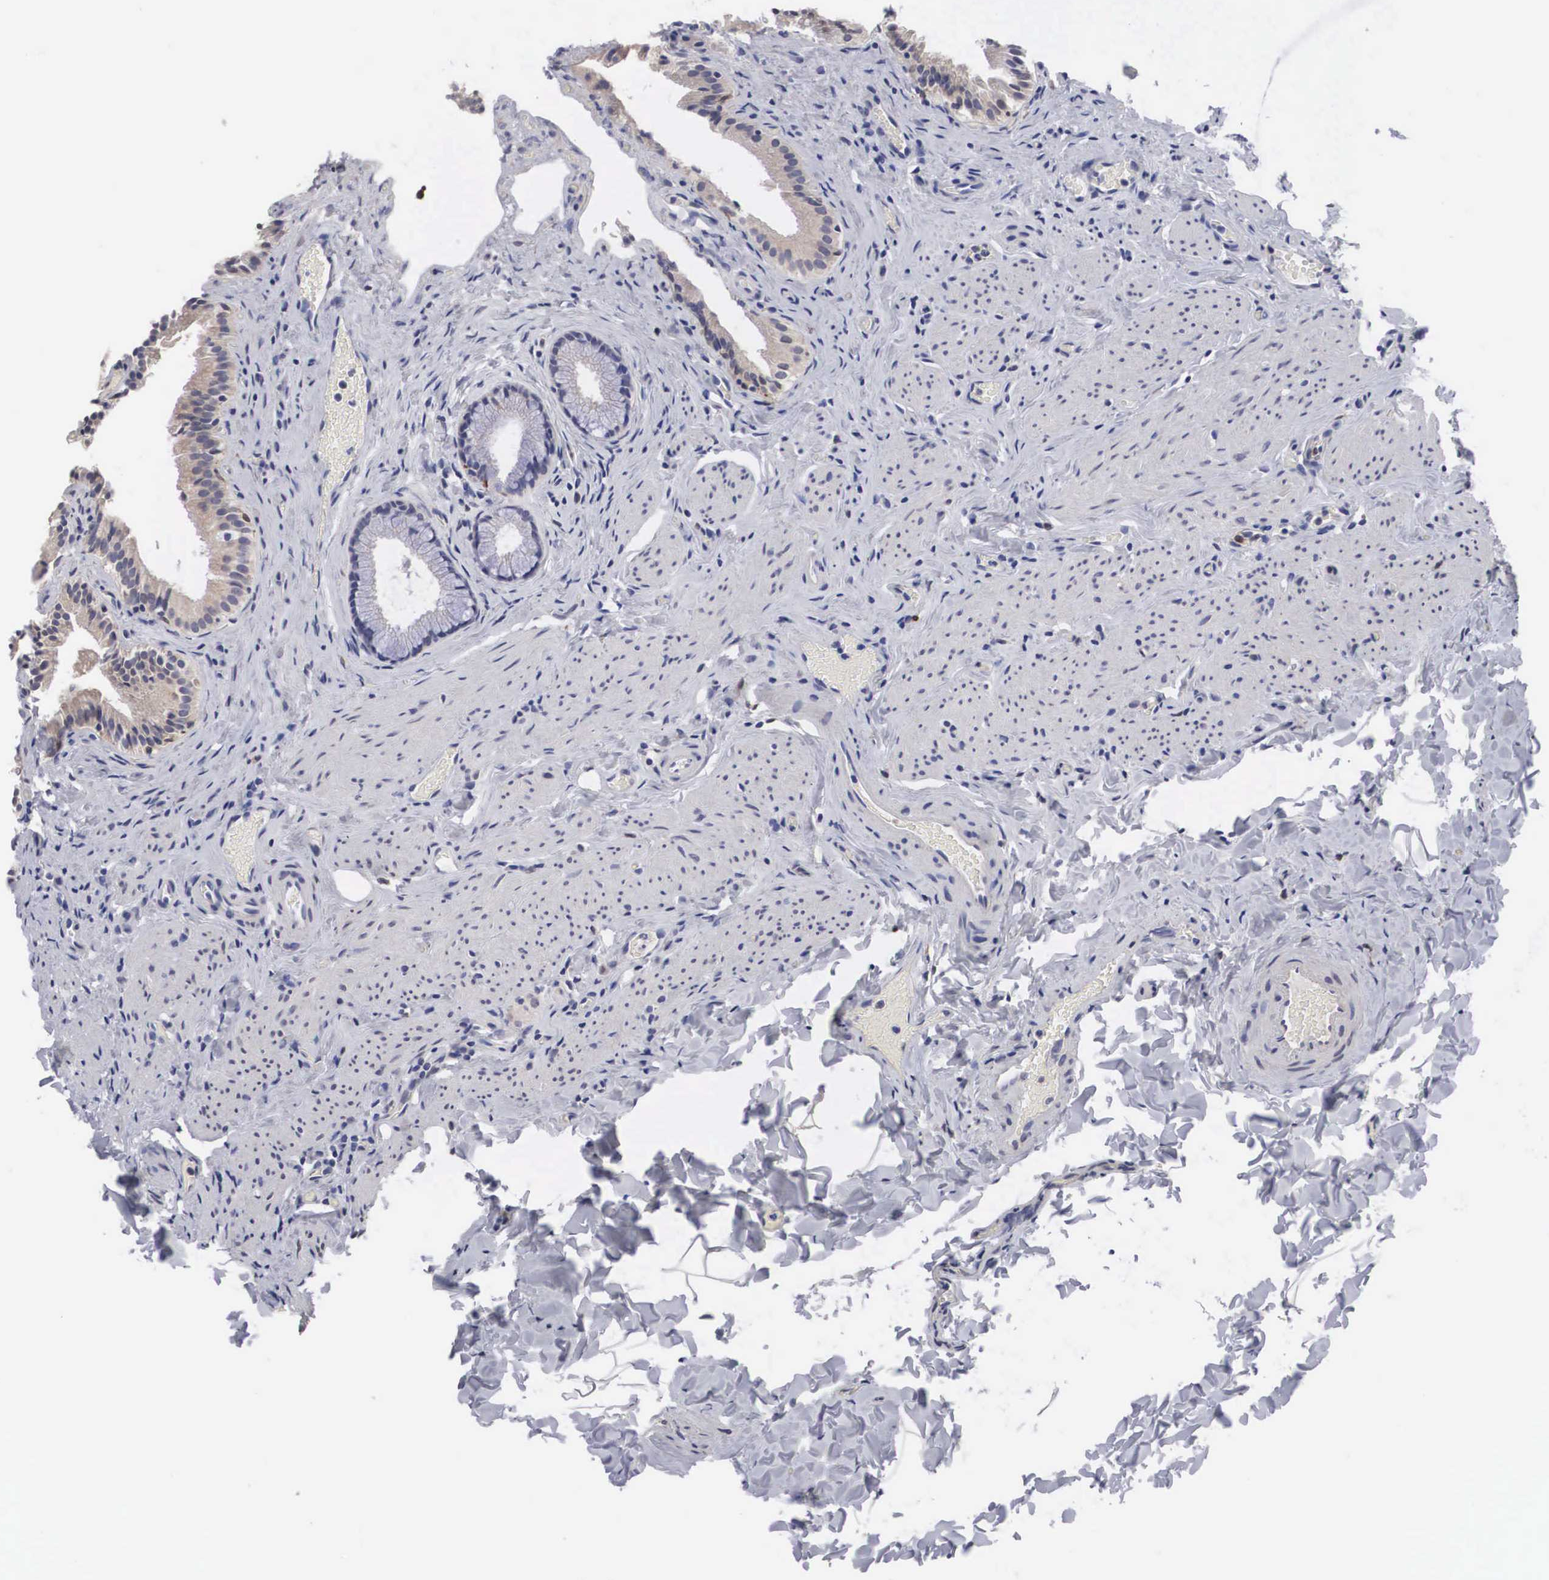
{"staining": {"intensity": "weak", "quantity": "25%-75%", "location": "cytoplasmic/membranous"}, "tissue": "gallbladder", "cell_type": "Glandular cells", "image_type": "normal", "snomed": [{"axis": "morphology", "description": "Normal tissue, NOS"}, {"axis": "topography", "description": "Gallbladder"}], "caption": "A histopathology image showing weak cytoplasmic/membranous positivity in approximately 25%-75% of glandular cells in benign gallbladder, as visualized by brown immunohistochemical staining.", "gene": "HMOX1", "patient": {"sex": "female", "age": 44}}